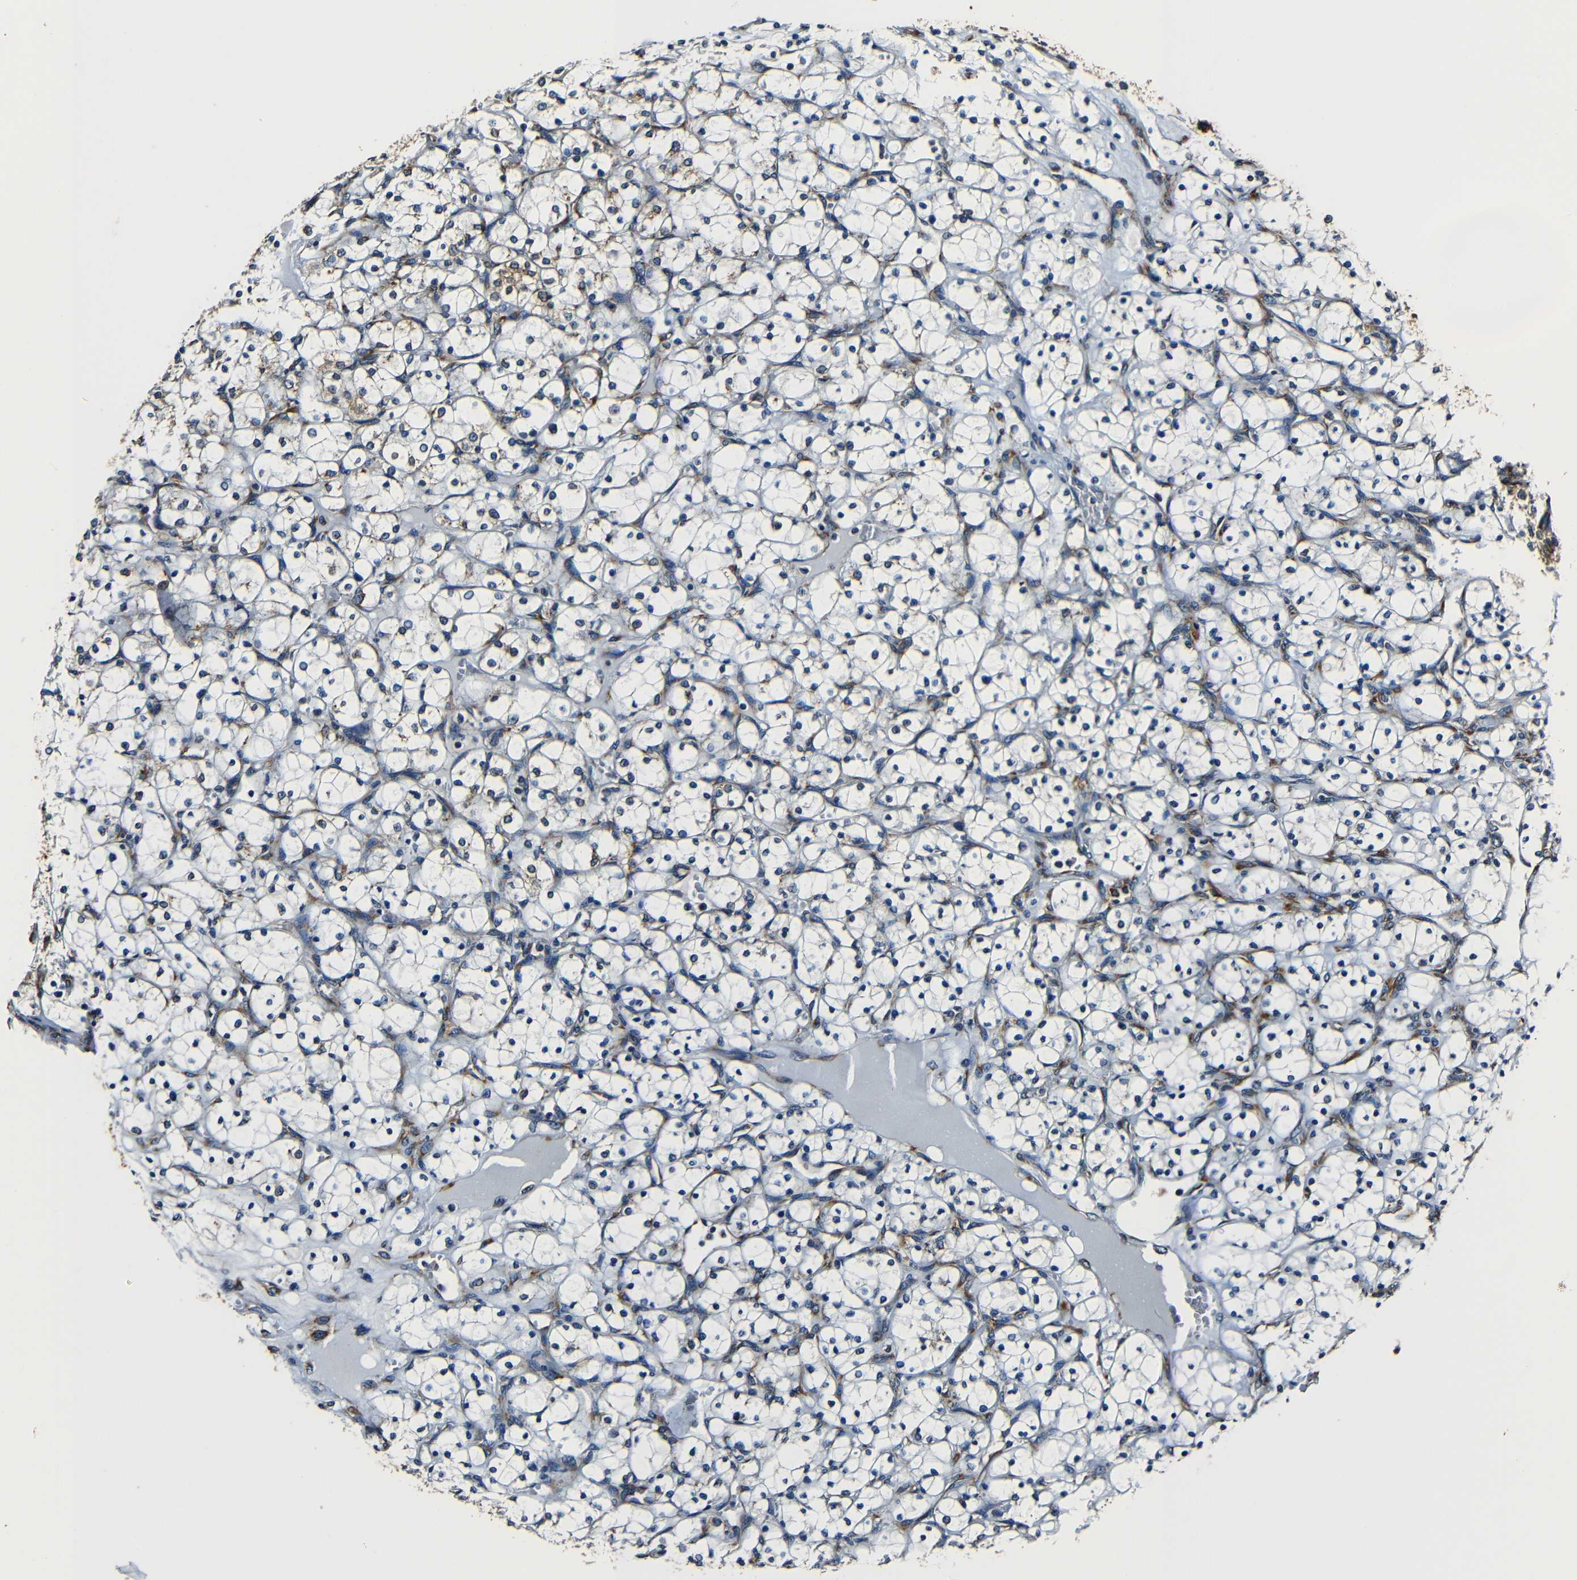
{"staining": {"intensity": "weak", "quantity": "<25%", "location": "cytoplasmic/membranous"}, "tissue": "renal cancer", "cell_type": "Tumor cells", "image_type": "cancer", "snomed": [{"axis": "morphology", "description": "Adenocarcinoma, NOS"}, {"axis": "topography", "description": "Kidney"}], "caption": "Tumor cells are negative for brown protein staining in adenocarcinoma (renal). (IHC, brightfield microscopy, high magnification).", "gene": "RRBP1", "patient": {"sex": "female", "age": 69}}